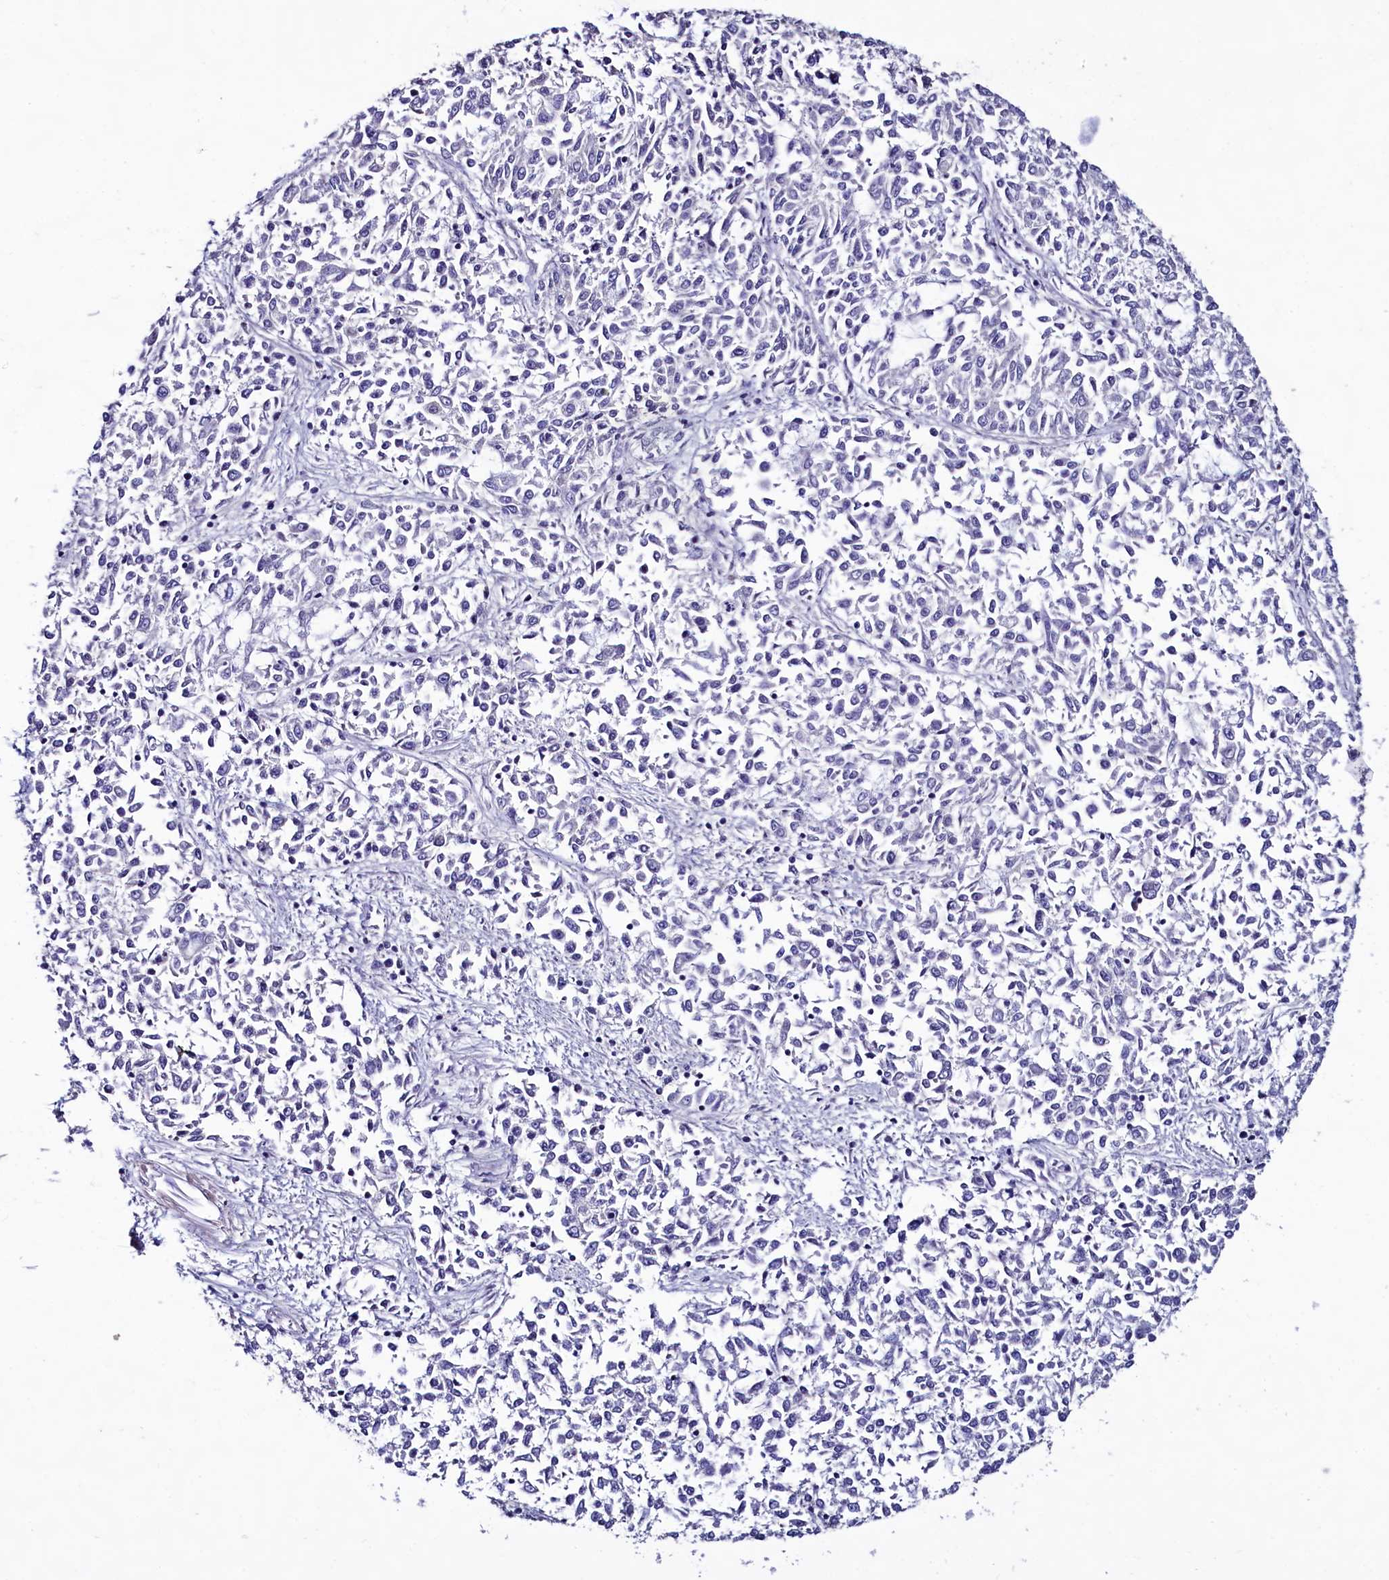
{"staining": {"intensity": "weak", "quantity": "<25%", "location": "cytoplasmic/membranous"}, "tissue": "endometrial cancer", "cell_type": "Tumor cells", "image_type": "cancer", "snomed": [{"axis": "morphology", "description": "Adenocarcinoma, NOS"}, {"axis": "topography", "description": "Endometrium"}], "caption": "This histopathology image is of endometrial cancer (adenocarcinoma) stained with IHC to label a protein in brown with the nuclei are counter-stained blue. There is no positivity in tumor cells.", "gene": "SEC24C", "patient": {"sex": "female", "age": 50}}